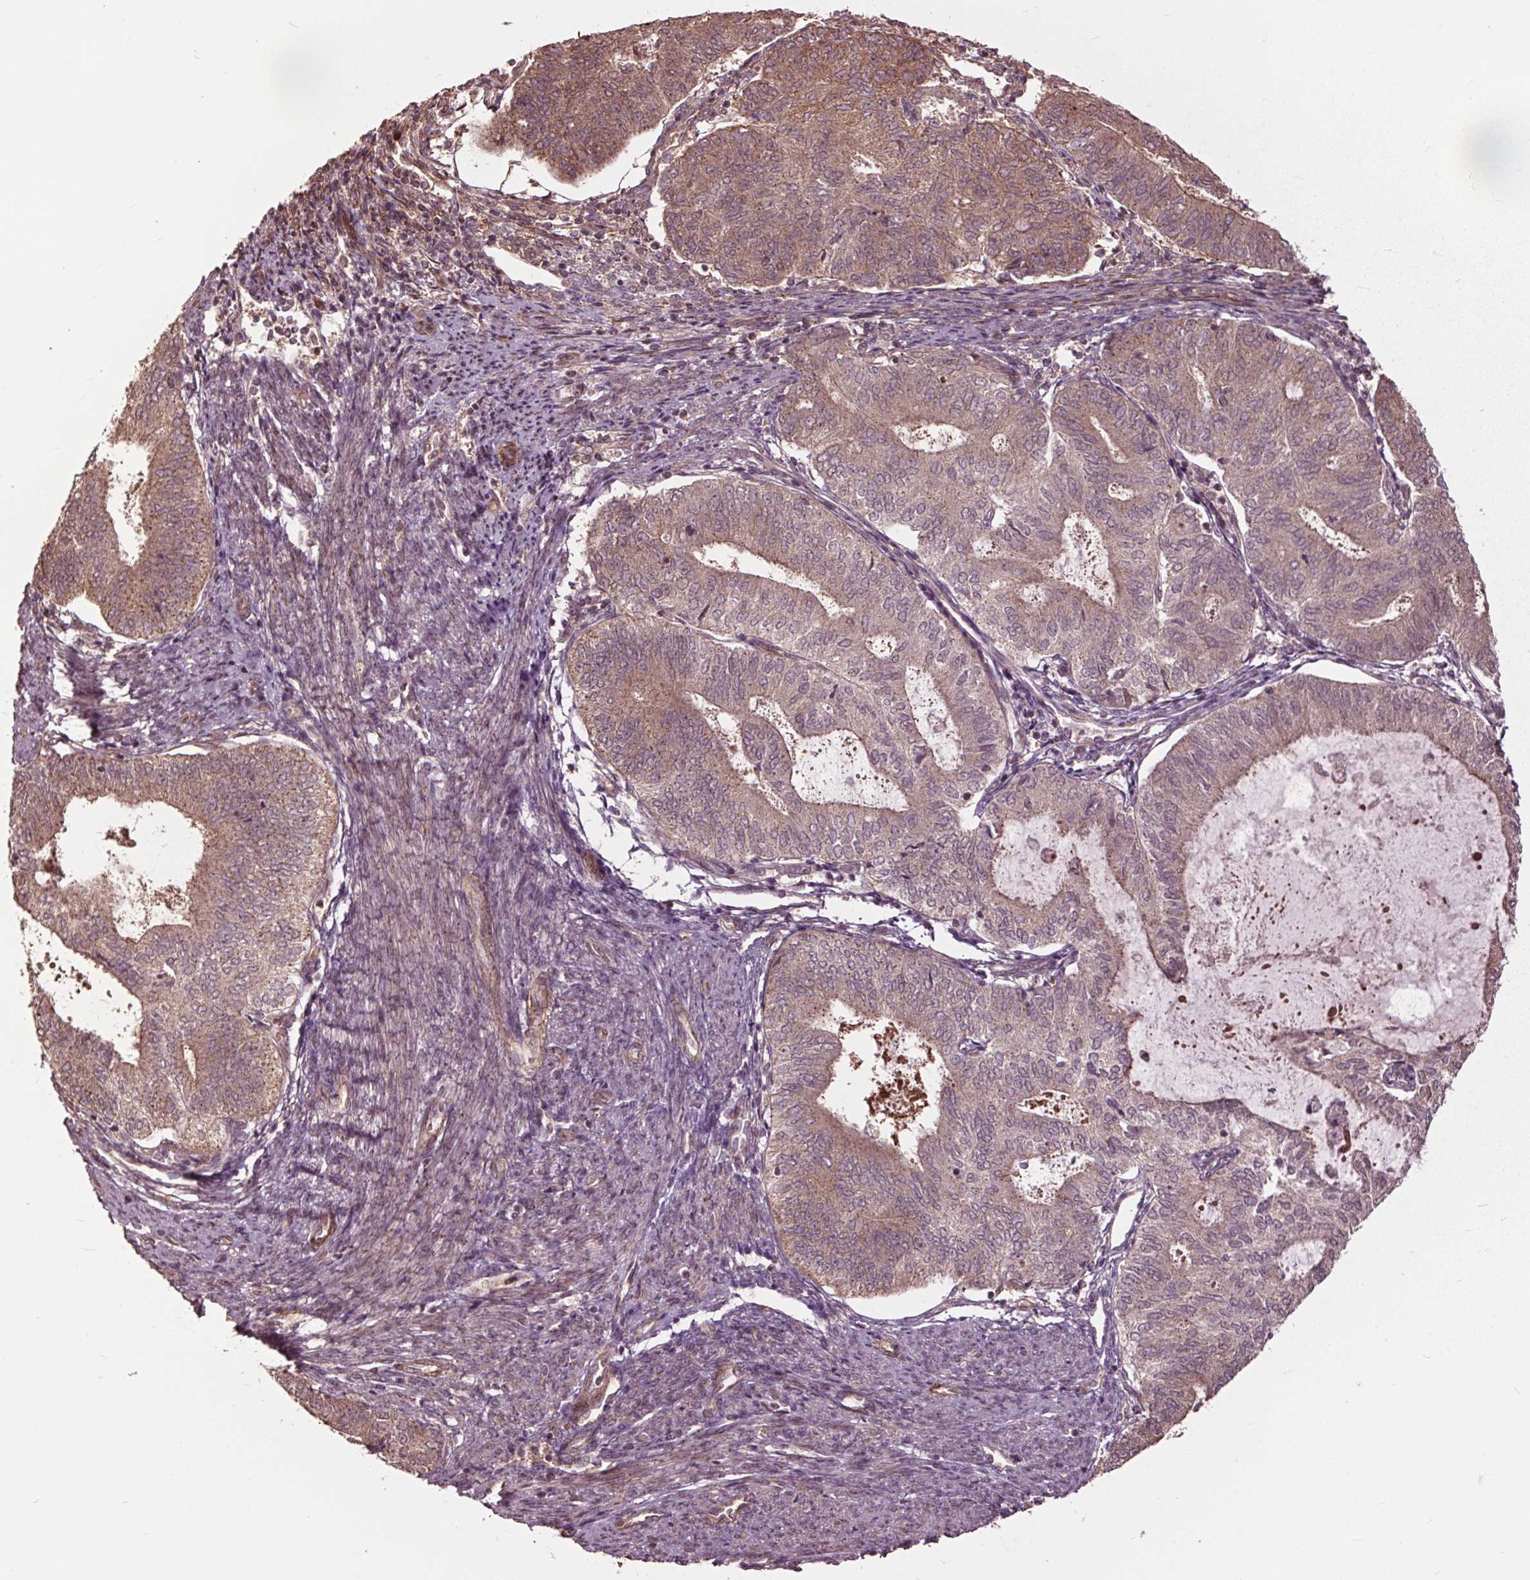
{"staining": {"intensity": "weak", "quantity": ">75%", "location": "cytoplasmic/membranous"}, "tissue": "endometrial cancer", "cell_type": "Tumor cells", "image_type": "cancer", "snomed": [{"axis": "morphology", "description": "Adenocarcinoma, NOS"}, {"axis": "topography", "description": "Endometrium"}], "caption": "Endometrial cancer (adenocarcinoma) tissue reveals weak cytoplasmic/membranous staining in approximately >75% of tumor cells, visualized by immunohistochemistry. (Stains: DAB (3,3'-diaminobenzidine) in brown, nuclei in blue, Microscopy: brightfield microscopy at high magnification).", "gene": "CEP95", "patient": {"sex": "female", "age": 65}}